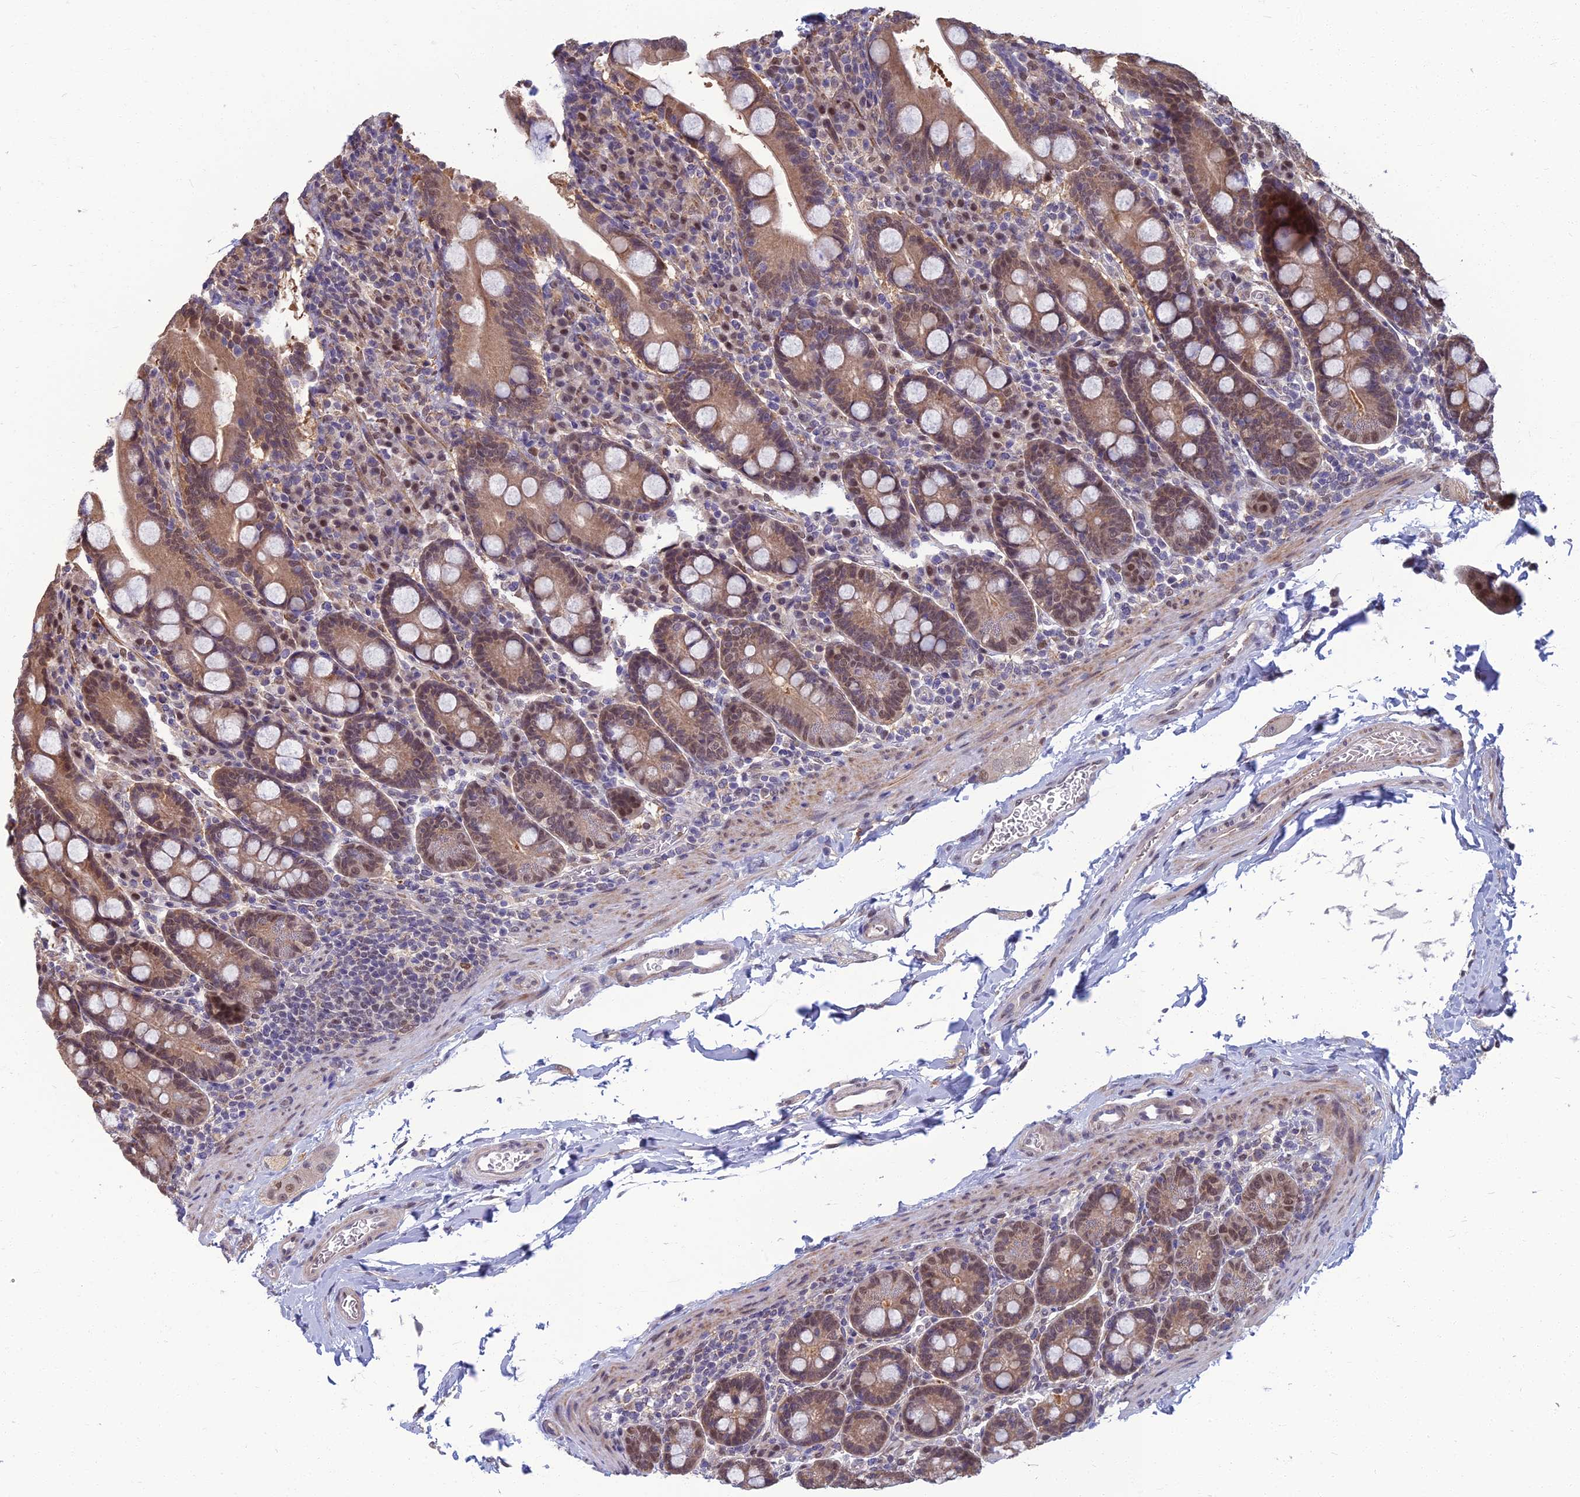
{"staining": {"intensity": "moderate", "quantity": "25%-75%", "location": "cytoplasmic/membranous,nuclear"}, "tissue": "duodenum", "cell_type": "Glandular cells", "image_type": "normal", "snomed": [{"axis": "morphology", "description": "Normal tissue, NOS"}, {"axis": "topography", "description": "Duodenum"}], "caption": "A brown stain highlights moderate cytoplasmic/membranous,nuclear staining of a protein in glandular cells of normal human duodenum.", "gene": "NR4A3", "patient": {"sex": "male", "age": 35}}